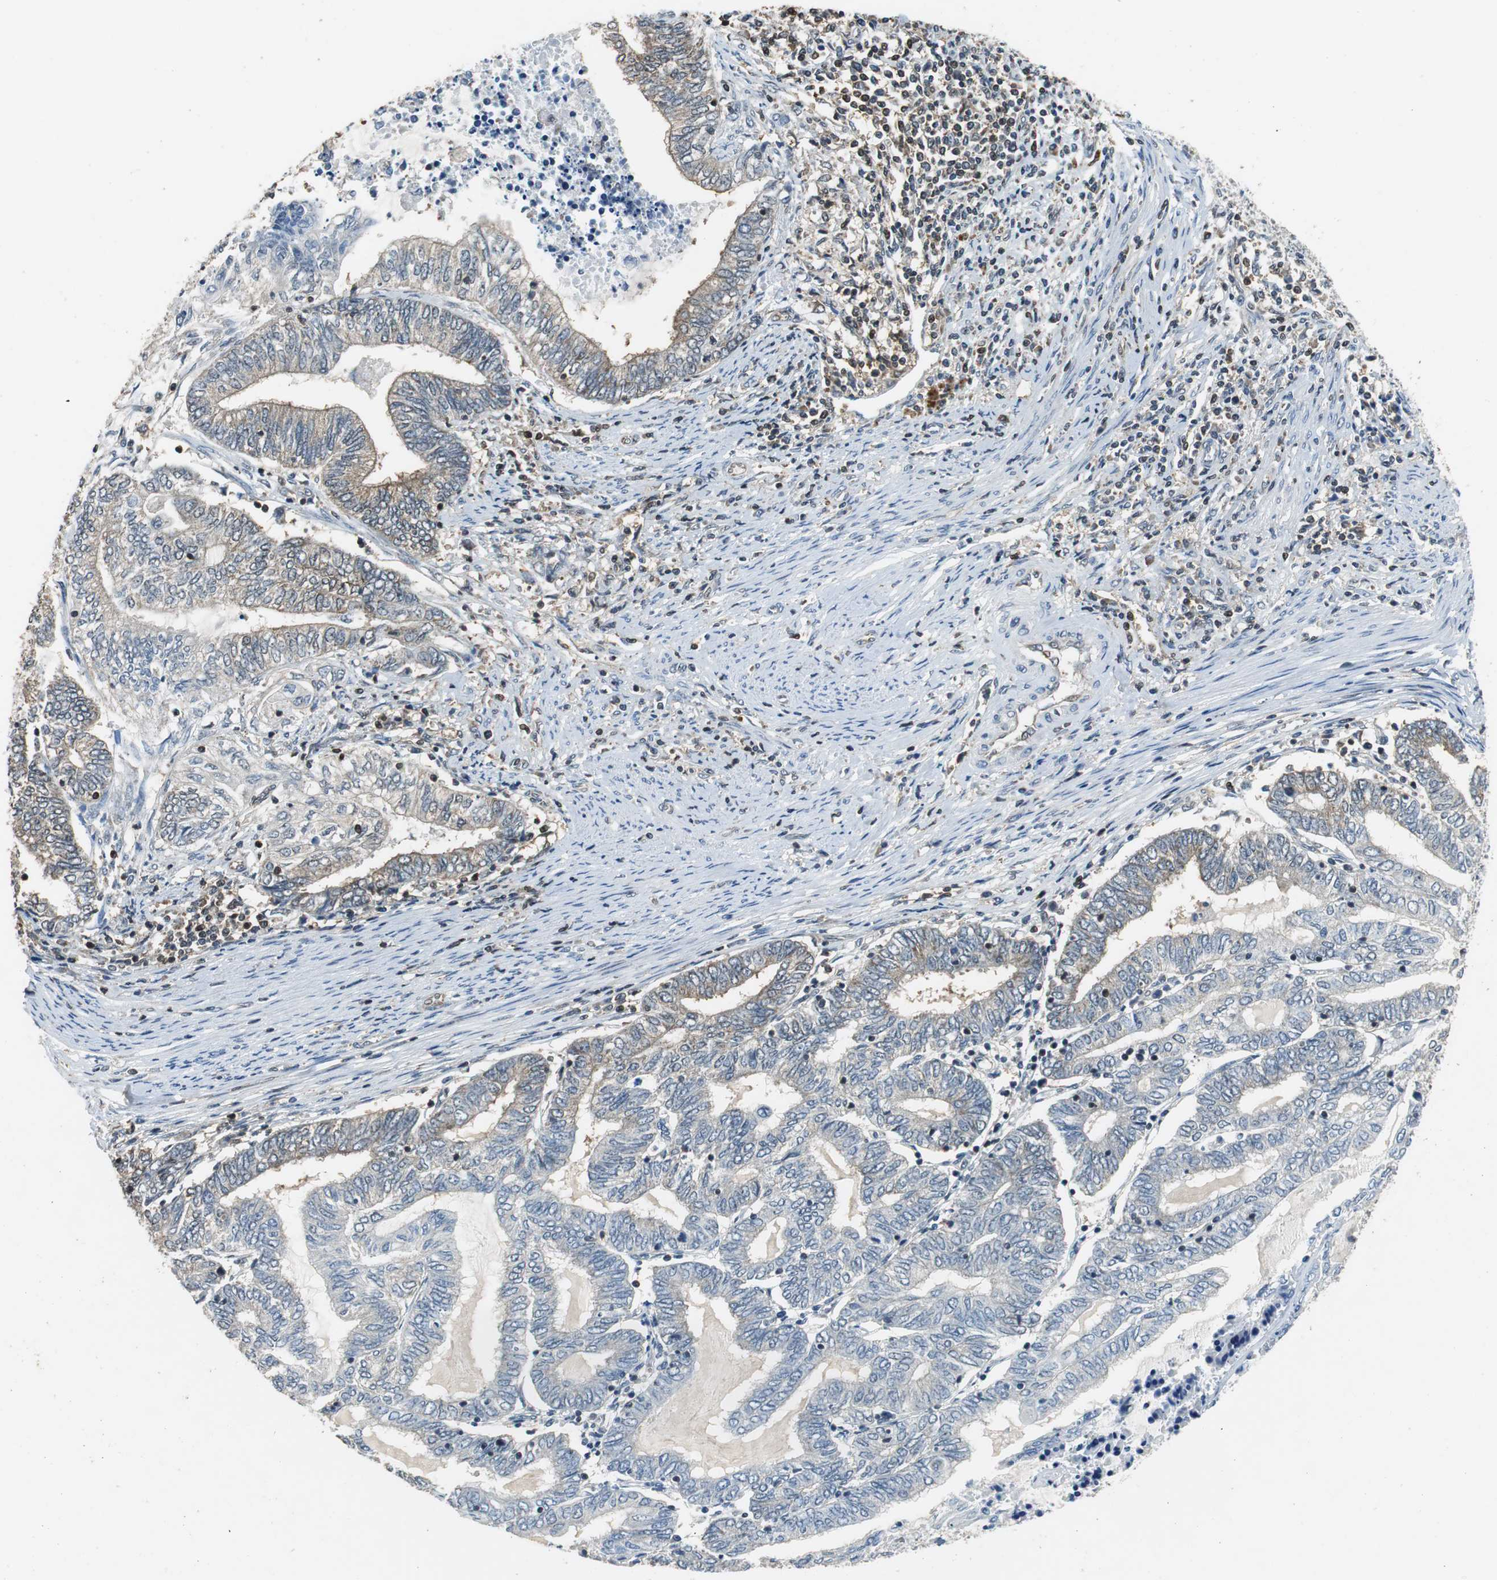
{"staining": {"intensity": "moderate", "quantity": "25%-75%", "location": "cytoplasmic/membranous"}, "tissue": "endometrial cancer", "cell_type": "Tumor cells", "image_type": "cancer", "snomed": [{"axis": "morphology", "description": "Adenocarcinoma, NOS"}, {"axis": "topography", "description": "Uterus"}, {"axis": "topography", "description": "Endometrium"}], "caption": "Endometrial cancer tissue shows moderate cytoplasmic/membranous positivity in approximately 25%-75% of tumor cells (Stains: DAB (3,3'-diaminobenzidine) in brown, nuclei in blue, Microscopy: brightfield microscopy at high magnification).", "gene": "GSDMD", "patient": {"sex": "female", "age": 70}}